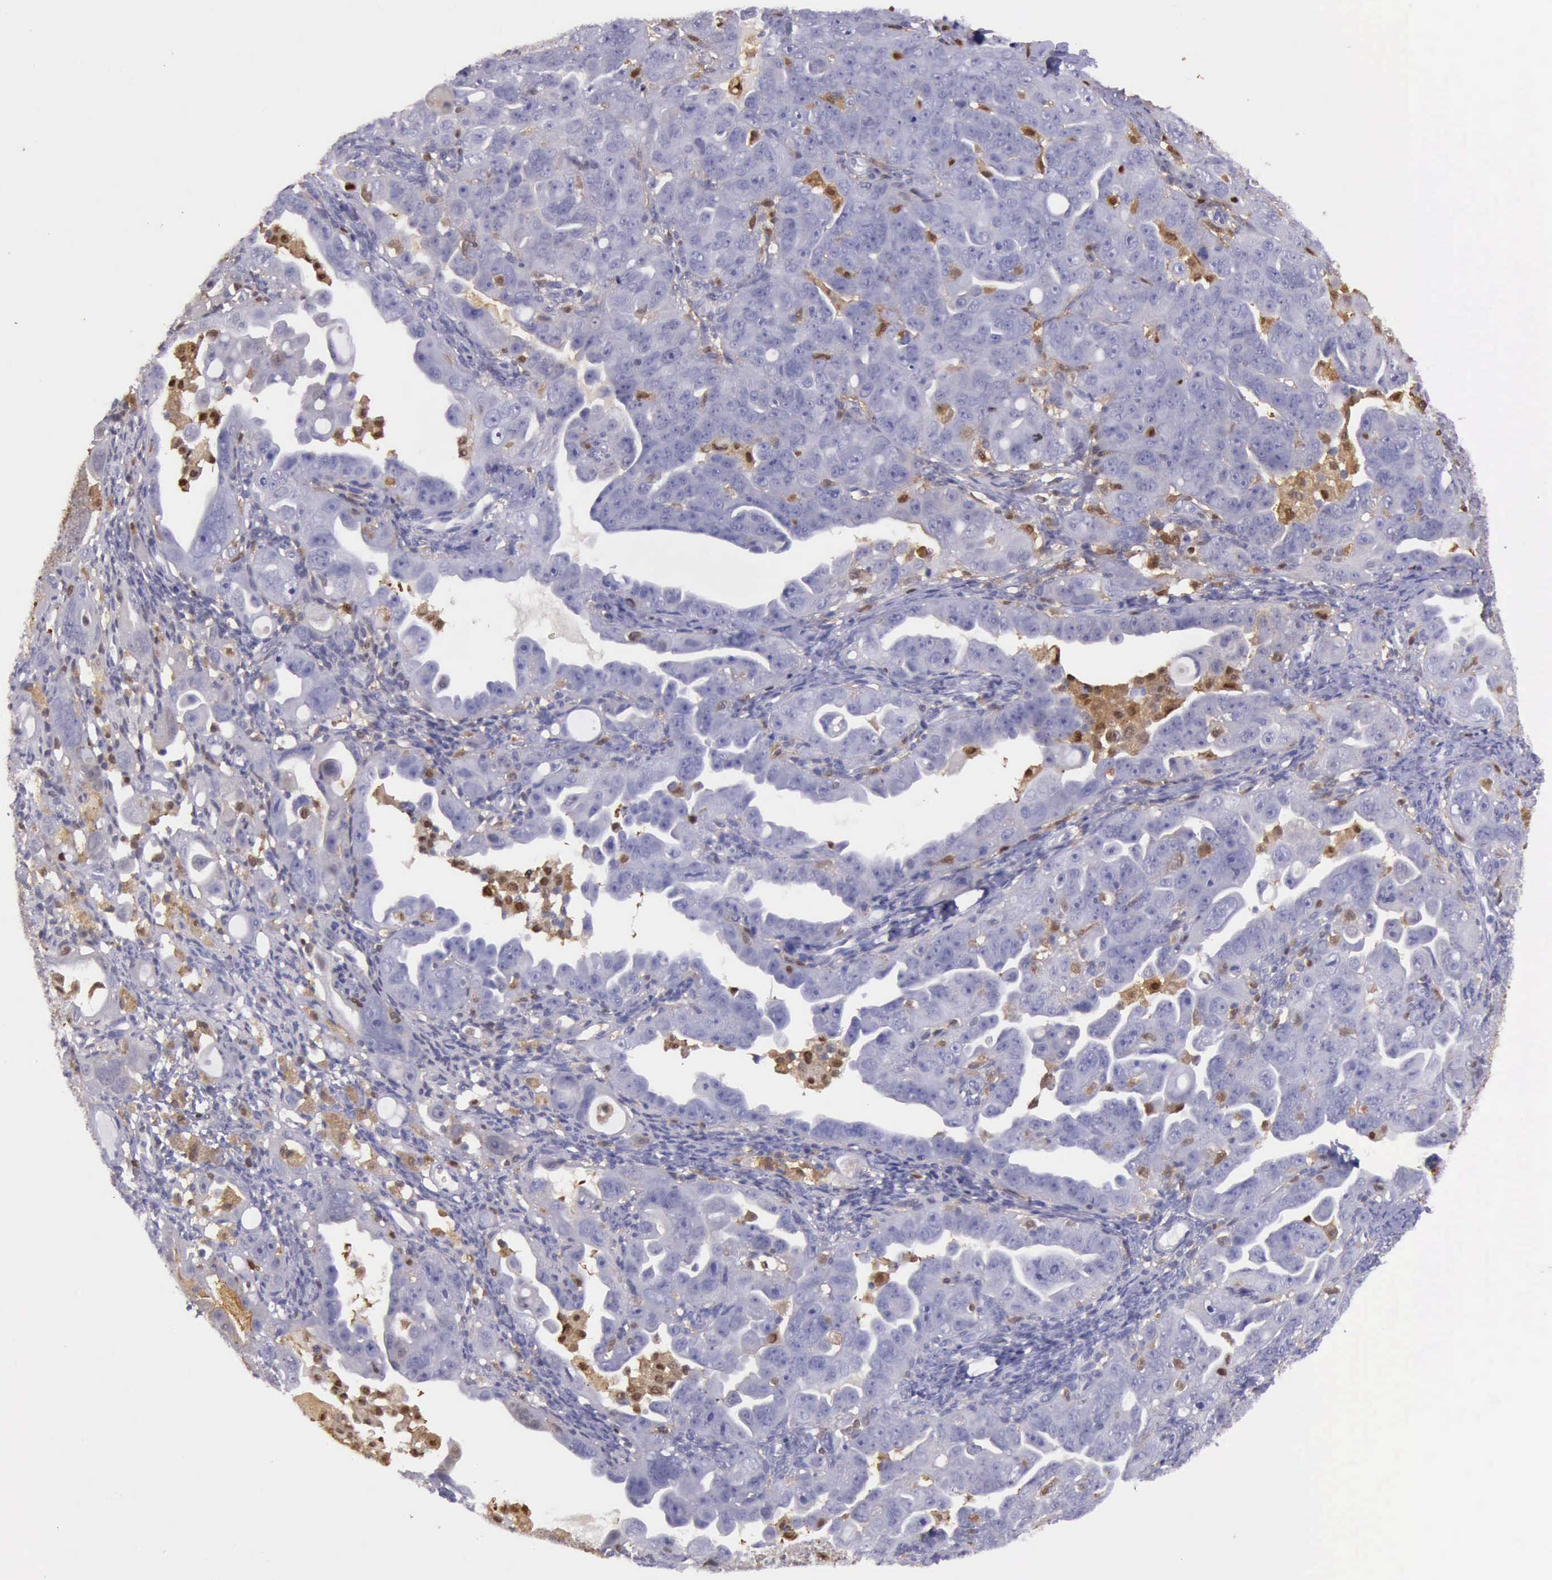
{"staining": {"intensity": "moderate", "quantity": "<25%", "location": "cytoplasmic/membranous,nuclear"}, "tissue": "ovarian cancer", "cell_type": "Tumor cells", "image_type": "cancer", "snomed": [{"axis": "morphology", "description": "Cystadenocarcinoma, serous, NOS"}, {"axis": "topography", "description": "Ovary"}], "caption": "IHC (DAB) staining of human ovarian cancer (serous cystadenocarcinoma) displays moderate cytoplasmic/membranous and nuclear protein expression in about <25% of tumor cells.", "gene": "TYMP", "patient": {"sex": "female", "age": 66}}